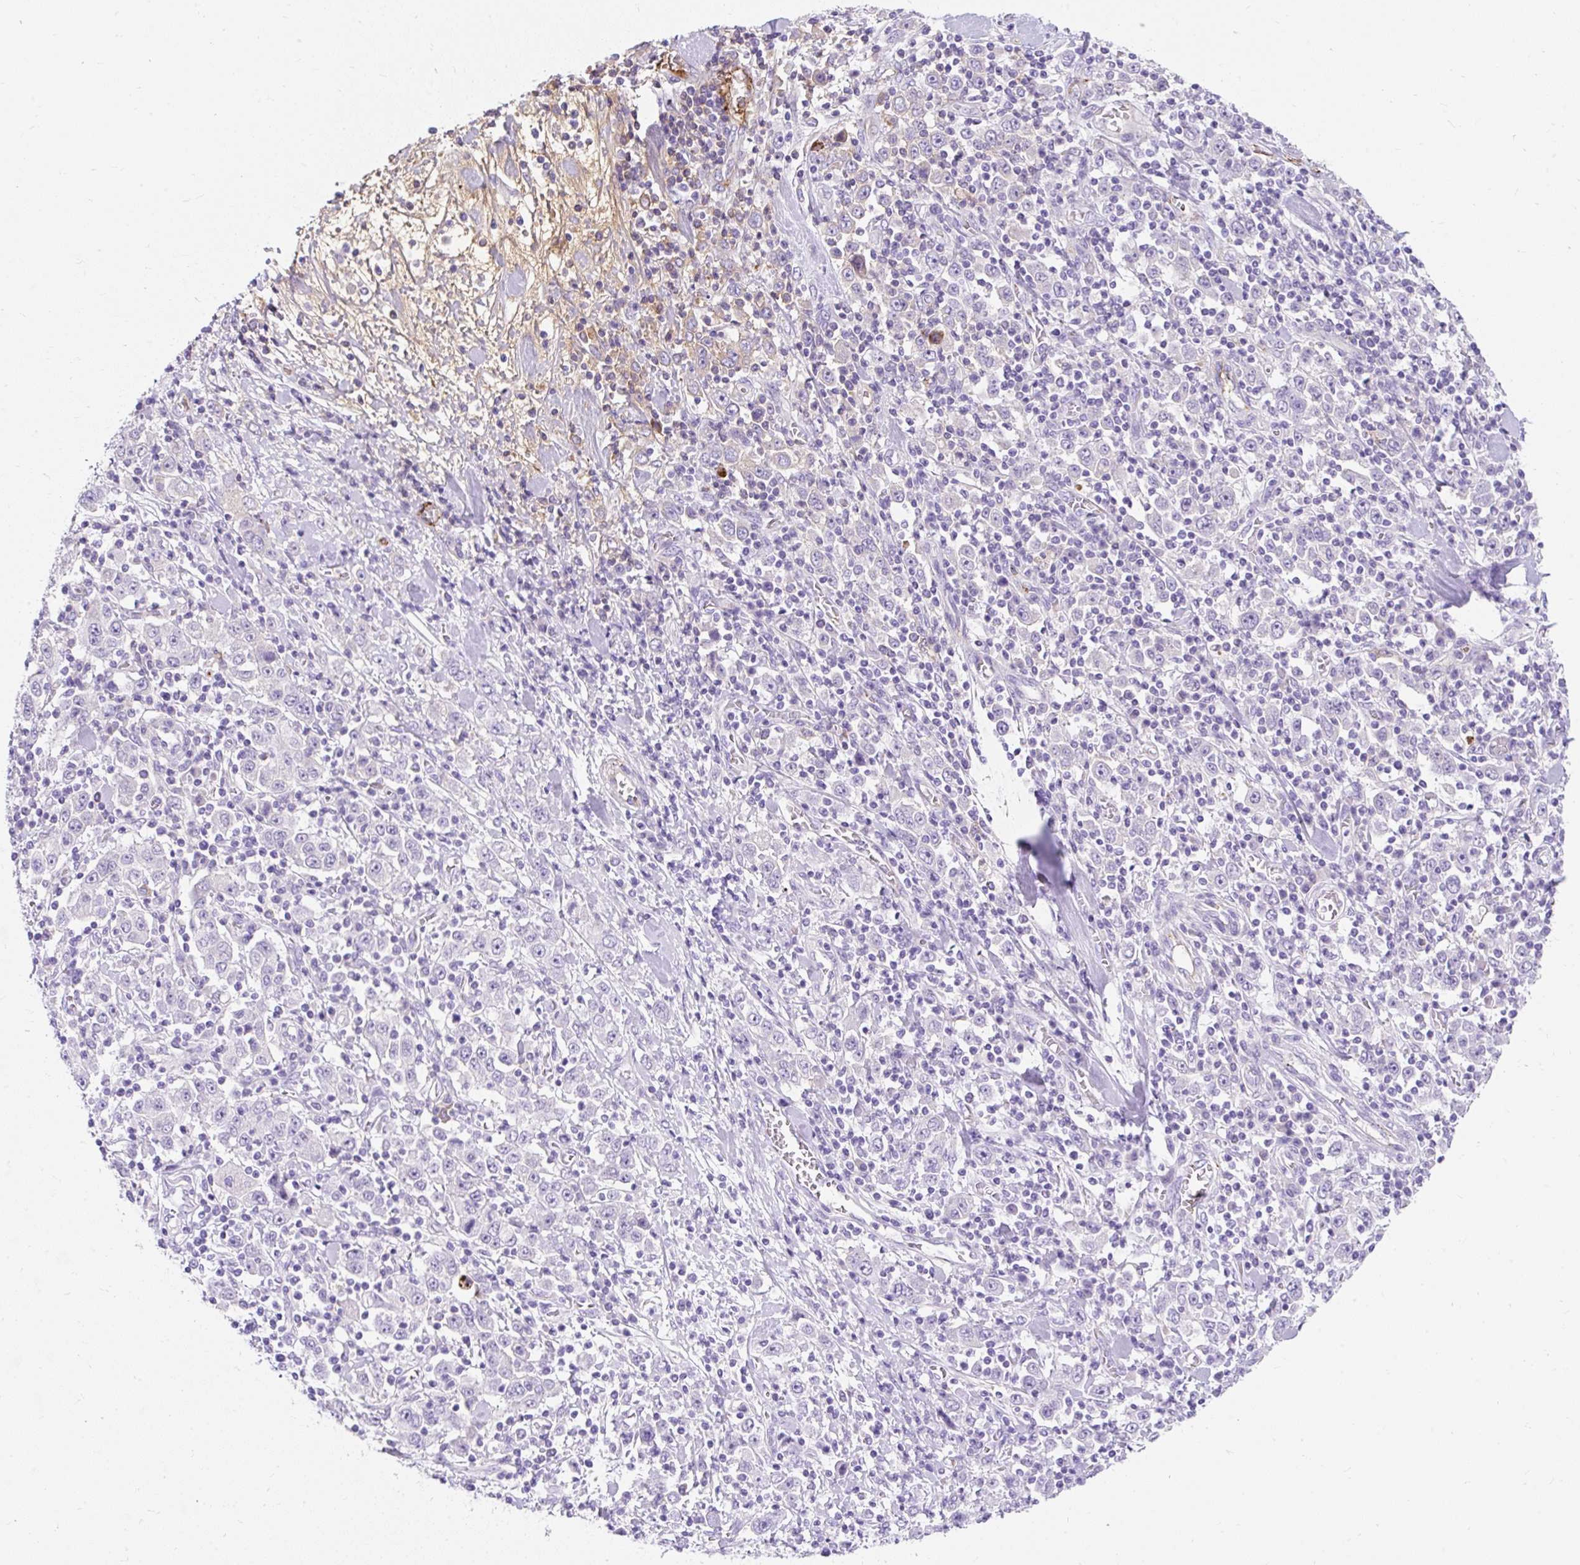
{"staining": {"intensity": "negative", "quantity": "none", "location": "none"}, "tissue": "stomach cancer", "cell_type": "Tumor cells", "image_type": "cancer", "snomed": [{"axis": "morphology", "description": "Normal tissue, NOS"}, {"axis": "morphology", "description": "Adenocarcinoma, NOS"}, {"axis": "topography", "description": "Stomach, upper"}, {"axis": "topography", "description": "Stomach"}], "caption": "A high-resolution histopathology image shows immunohistochemistry (IHC) staining of adenocarcinoma (stomach), which reveals no significant positivity in tumor cells.", "gene": "APOC4-APOC2", "patient": {"sex": "male", "age": 59}}